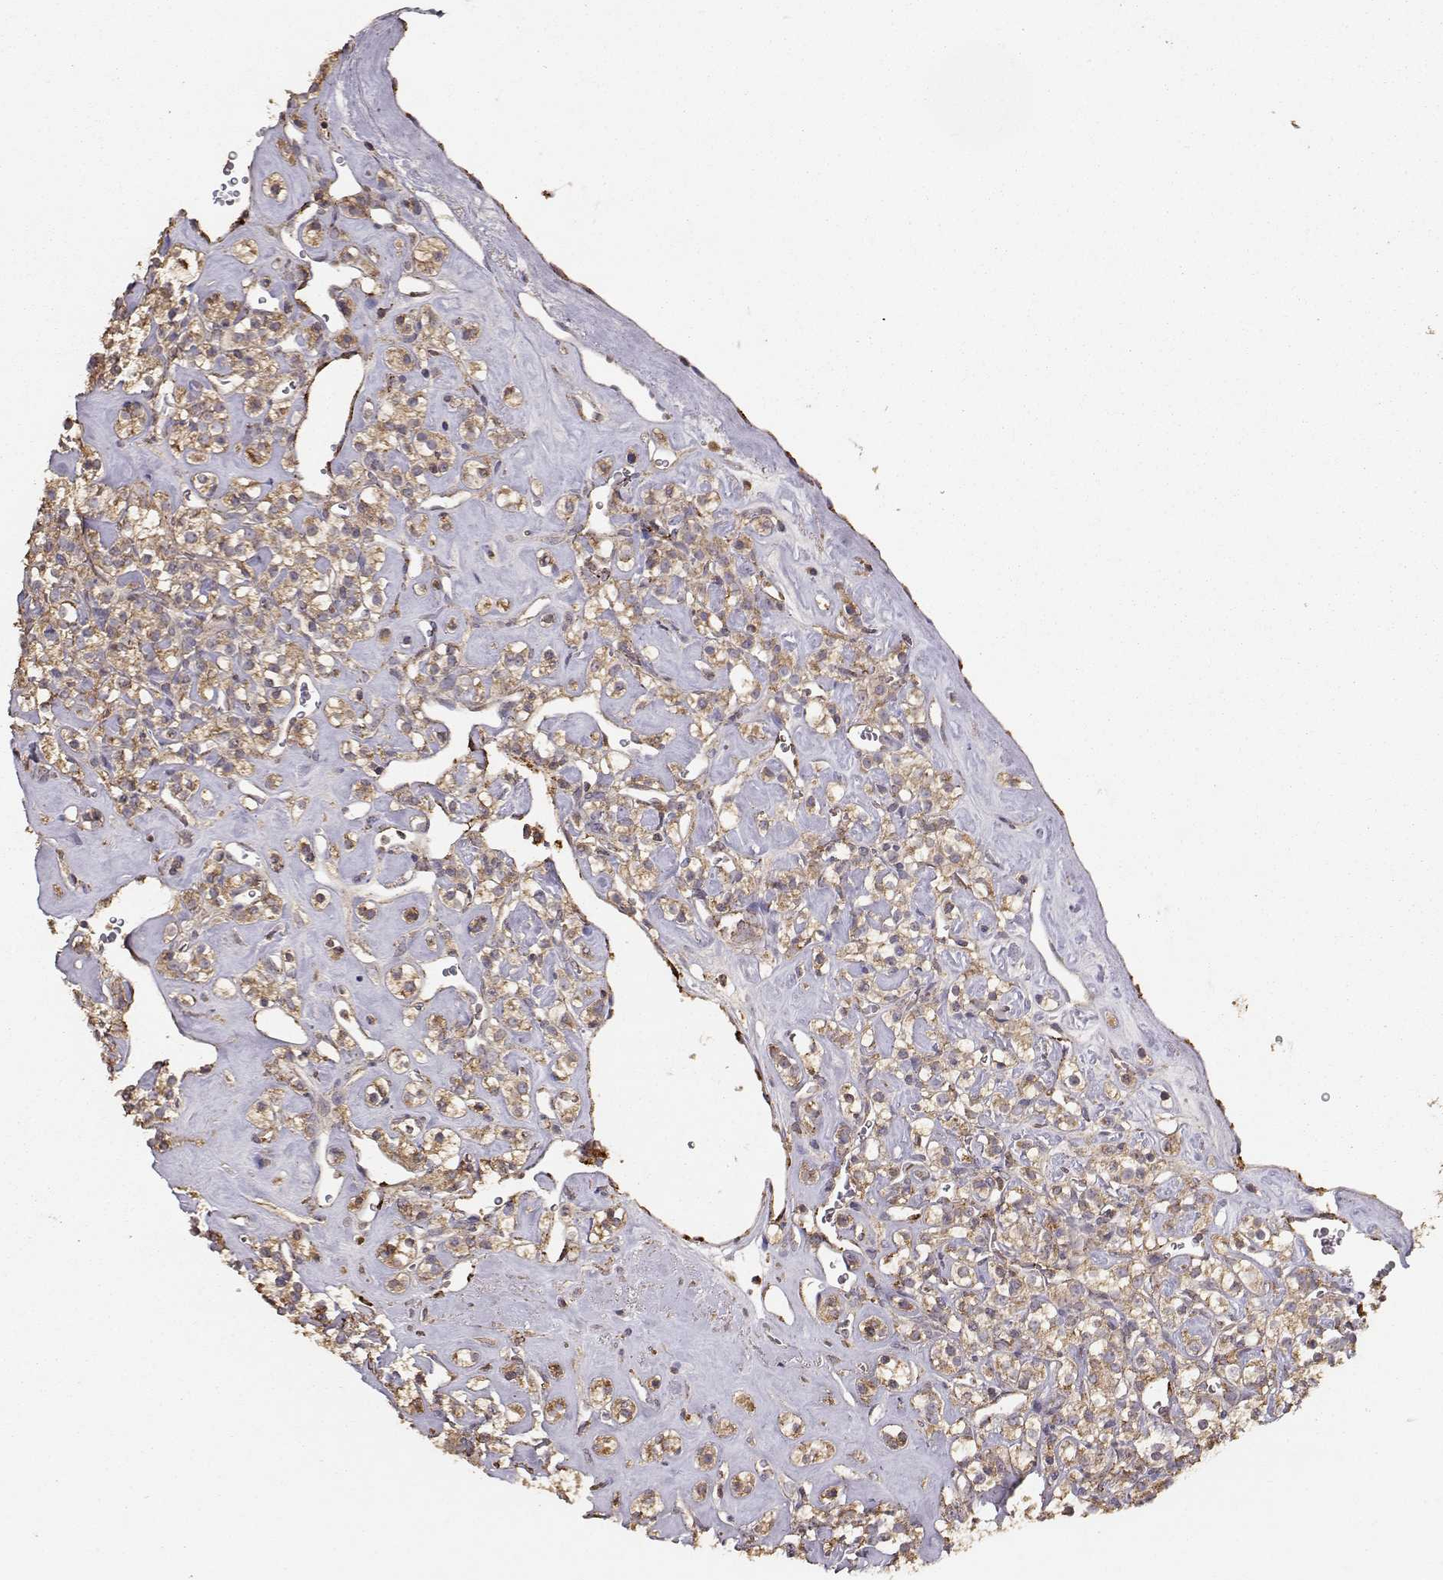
{"staining": {"intensity": "moderate", "quantity": ">75%", "location": "cytoplasmic/membranous"}, "tissue": "renal cancer", "cell_type": "Tumor cells", "image_type": "cancer", "snomed": [{"axis": "morphology", "description": "Adenocarcinoma, NOS"}, {"axis": "topography", "description": "Kidney"}], "caption": "Immunohistochemistry (IHC) (DAB (3,3'-diaminobenzidine)) staining of human renal cancer reveals moderate cytoplasmic/membranous protein positivity in about >75% of tumor cells.", "gene": "TARS3", "patient": {"sex": "male", "age": 77}}